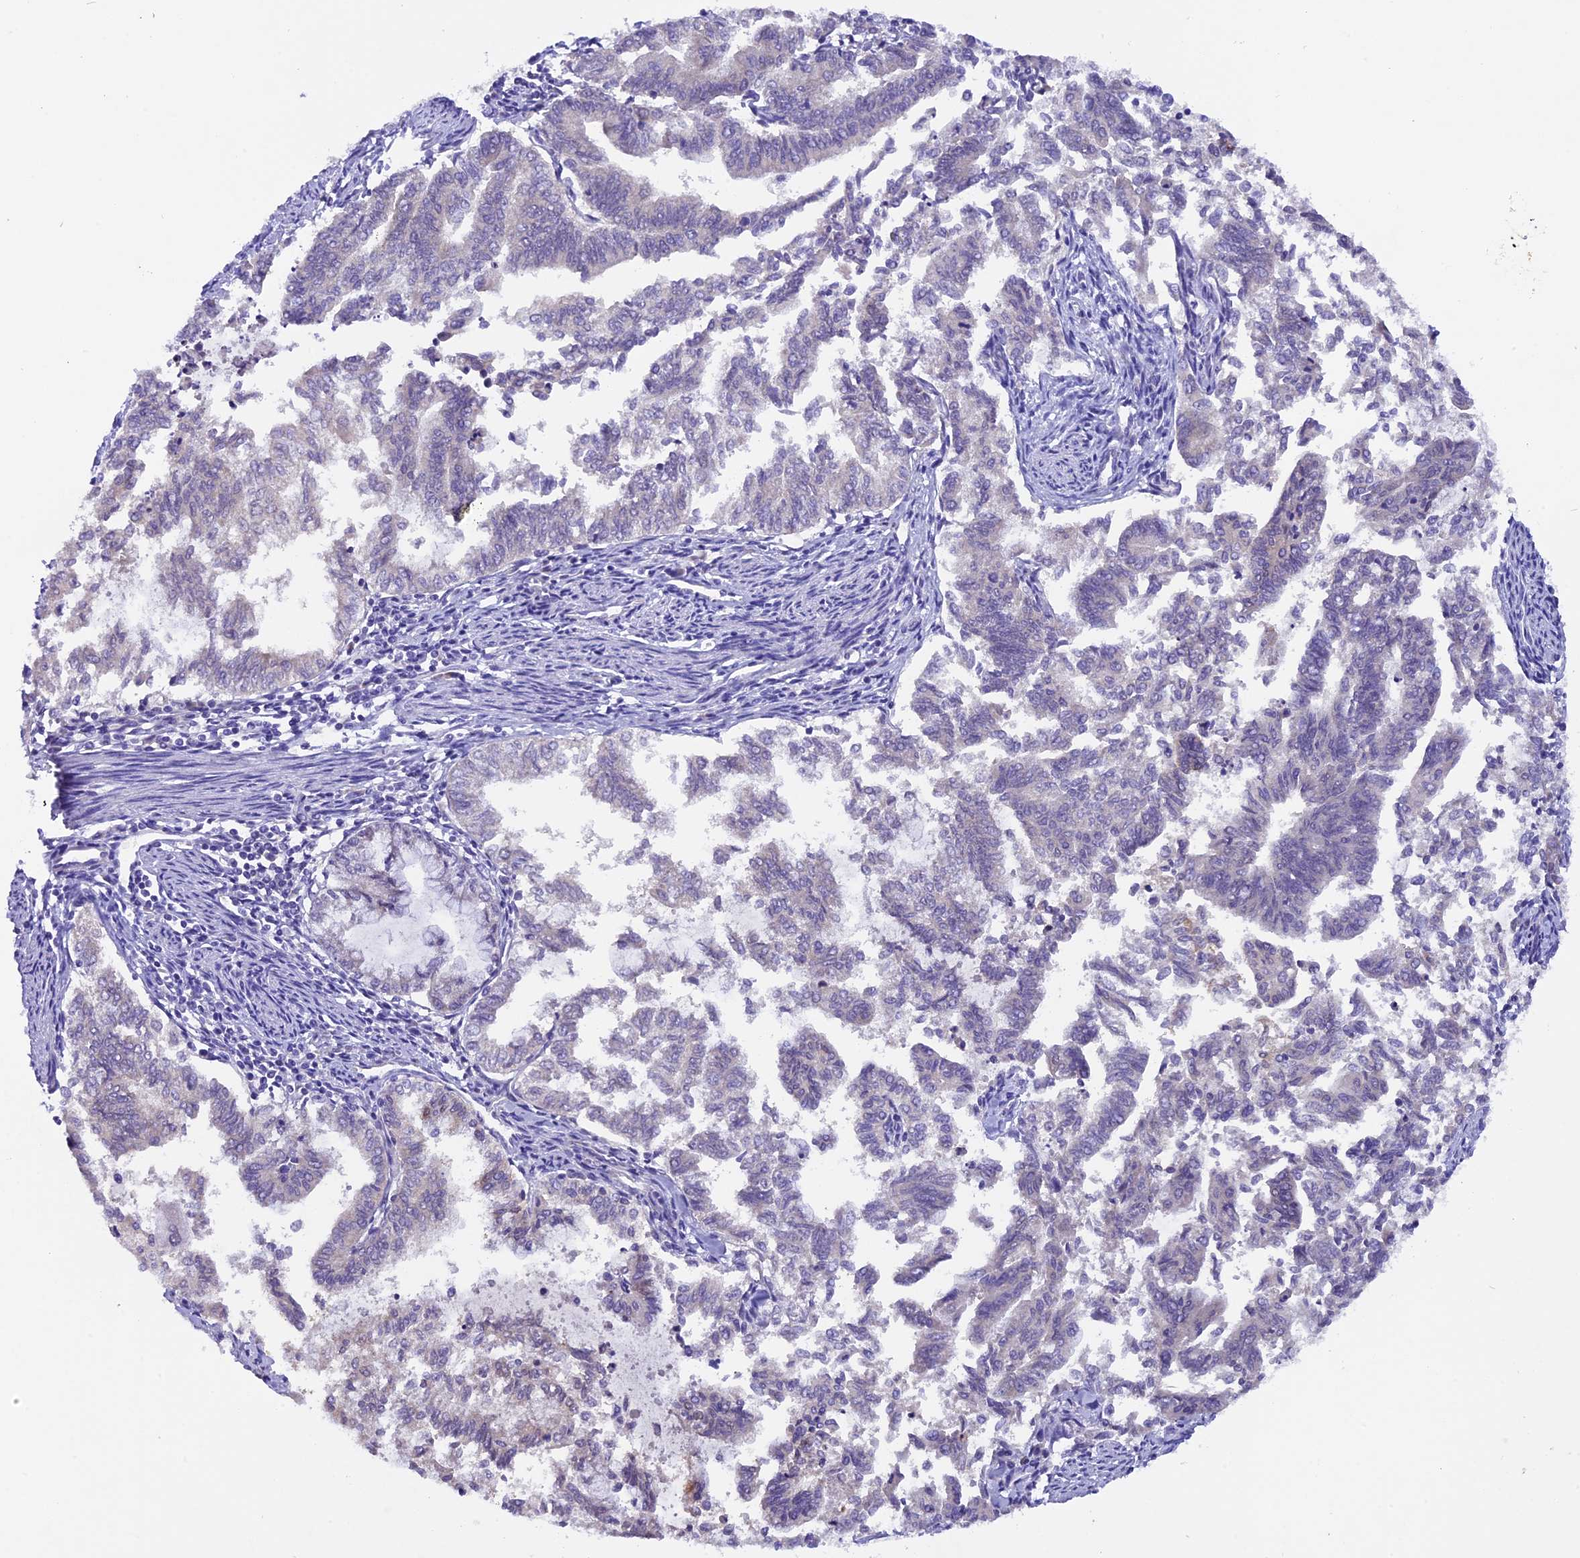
{"staining": {"intensity": "negative", "quantity": "none", "location": "none"}, "tissue": "endometrial cancer", "cell_type": "Tumor cells", "image_type": "cancer", "snomed": [{"axis": "morphology", "description": "Adenocarcinoma, NOS"}, {"axis": "topography", "description": "Endometrium"}], "caption": "Immunohistochemistry photomicrograph of neoplastic tissue: endometrial adenocarcinoma stained with DAB (3,3'-diaminobenzidine) exhibits no significant protein staining in tumor cells. (Brightfield microscopy of DAB (3,3'-diaminobenzidine) IHC at high magnification).", "gene": "OSGEP", "patient": {"sex": "female", "age": 79}}